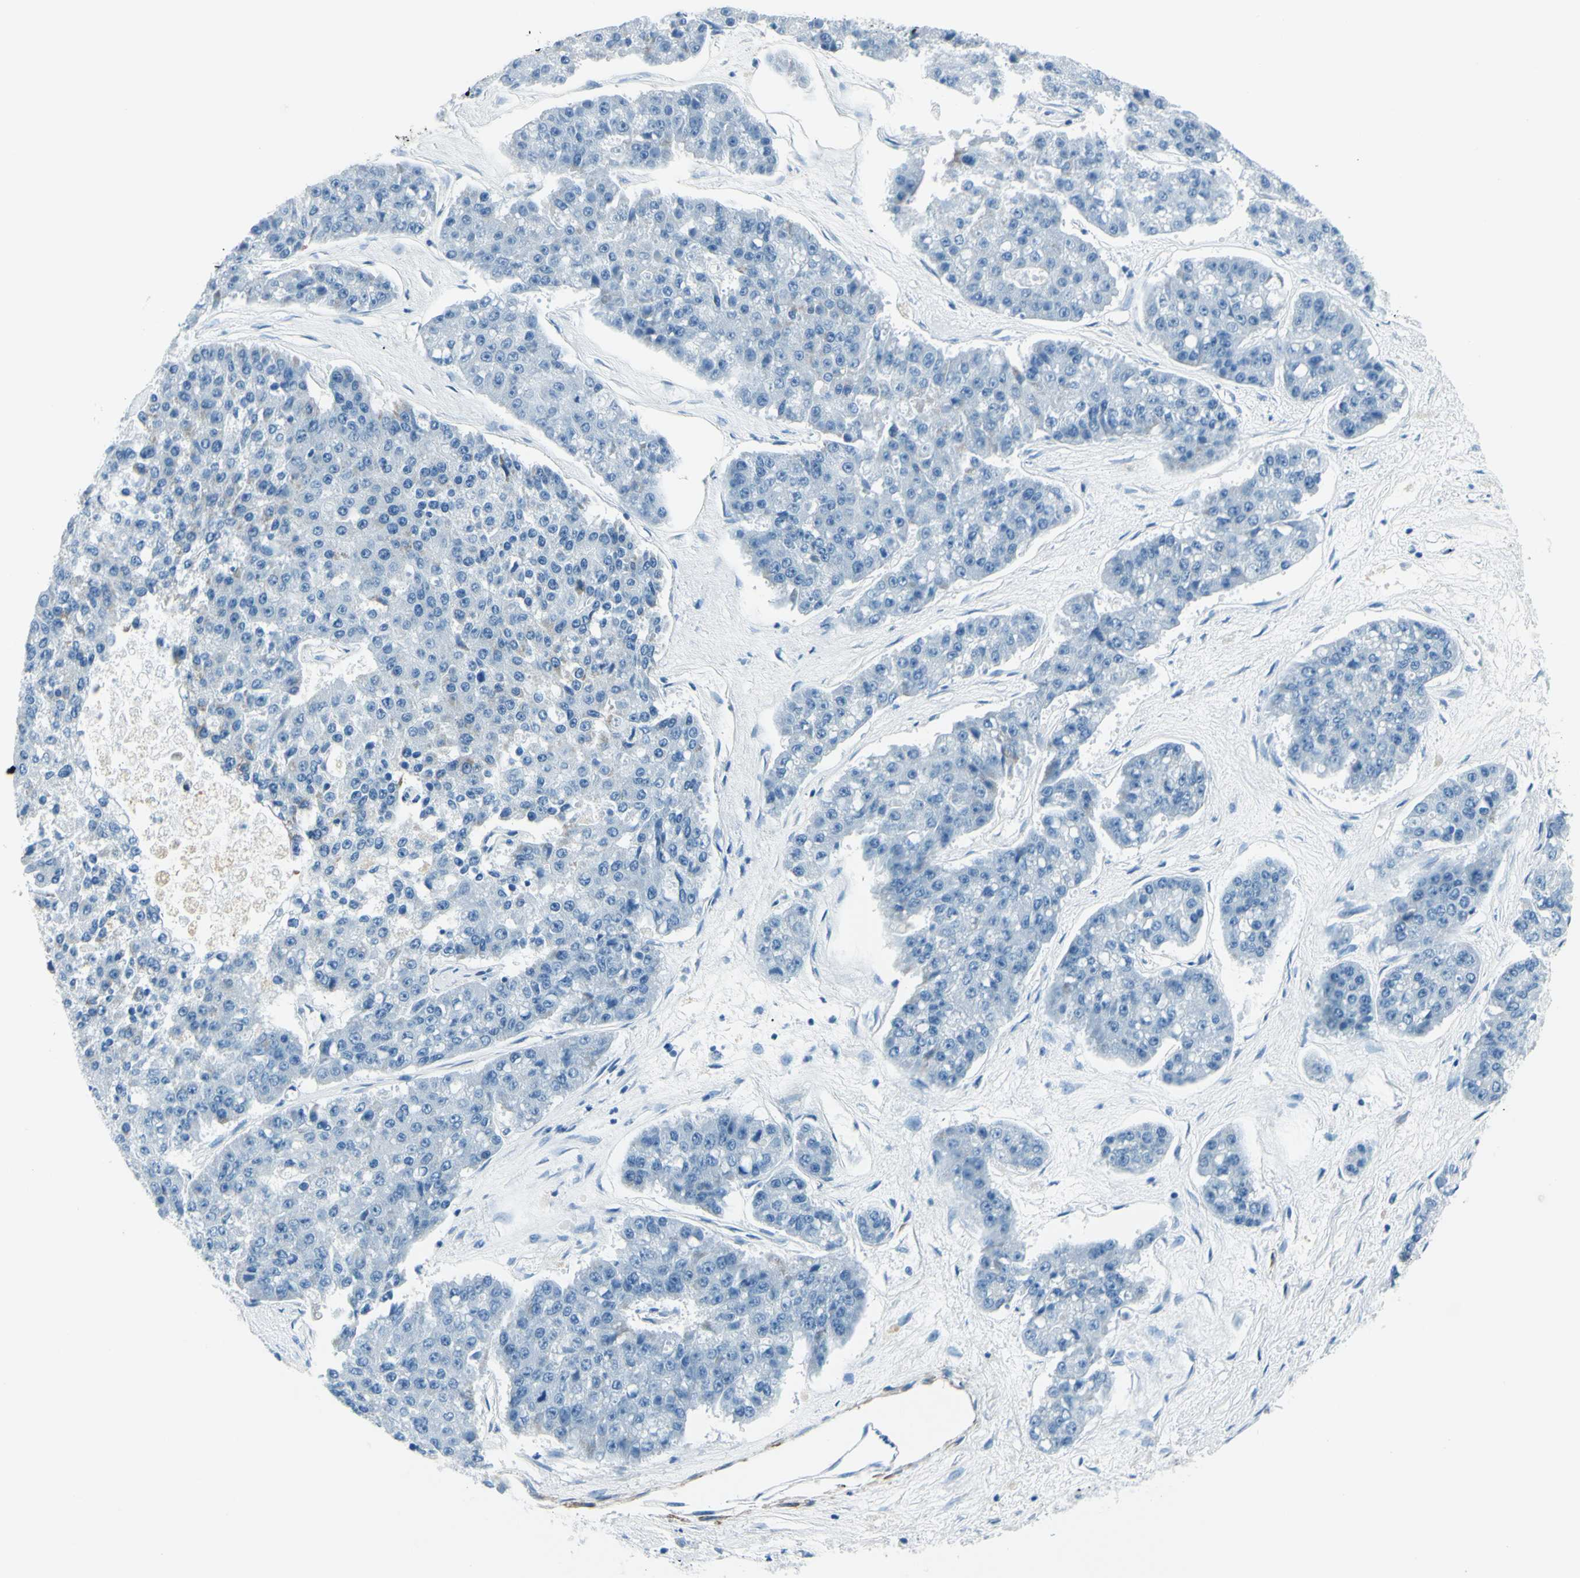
{"staining": {"intensity": "negative", "quantity": "none", "location": "none"}, "tissue": "pancreatic cancer", "cell_type": "Tumor cells", "image_type": "cancer", "snomed": [{"axis": "morphology", "description": "Adenocarcinoma, NOS"}, {"axis": "topography", "description": "Pancreas"}], "caption": "Immunohistochemistry of pancreatic cancer reveals no staining in tumor cells. (IHC, brightfield microscopy, high magnification).", "gene": "CDH15", "patient": {"sex": "male", "age": 50}}